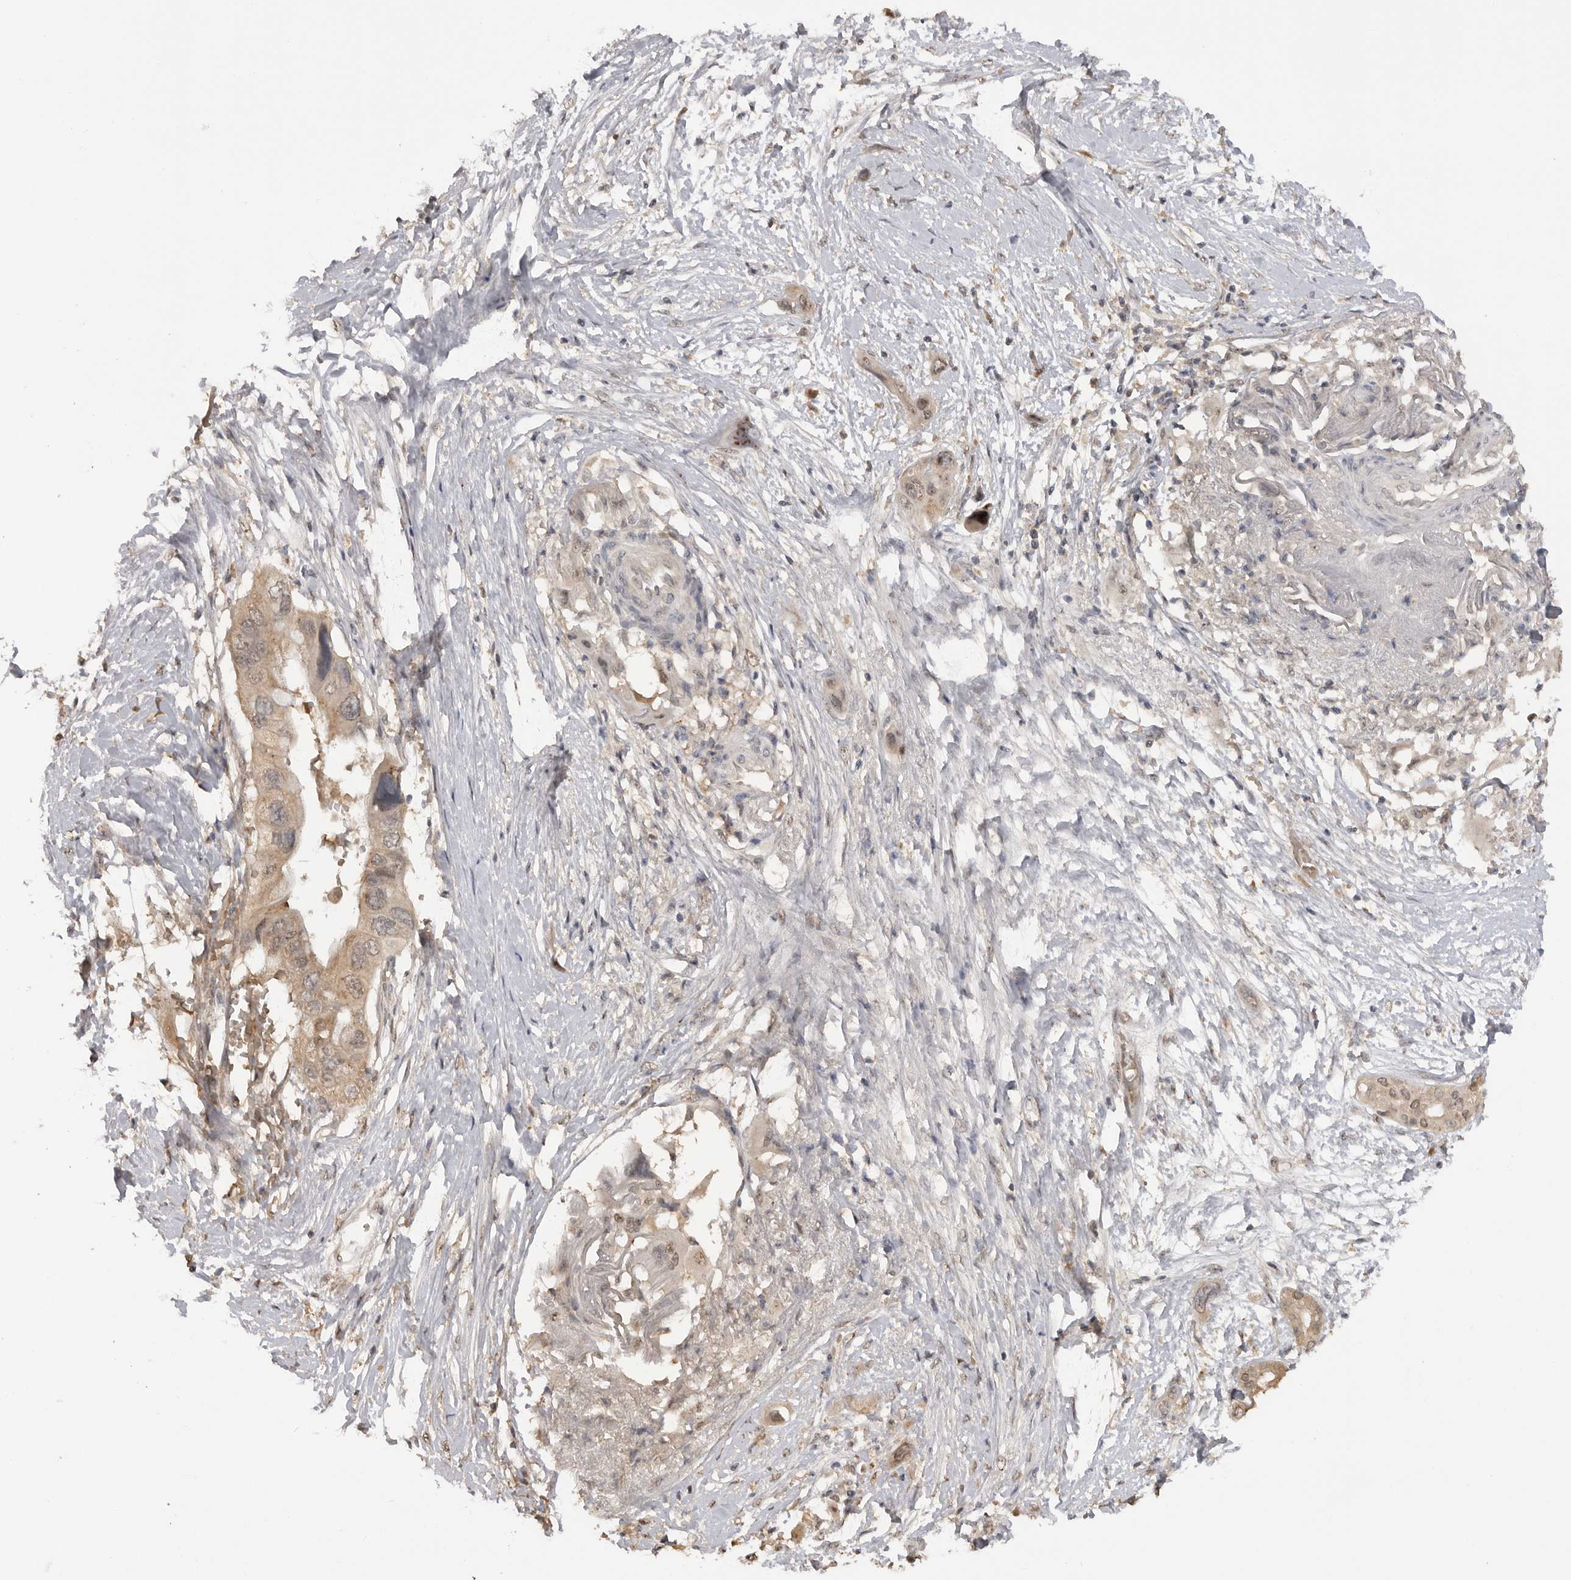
{"staining": {"intensity": "weak", "quantity": "25%-75%", "location": "cytoplasmic/membranous,nuclear"}, "tissue": "pancreatic cancer", "cell_type": "Tumor cells", "image_type": "cancer", "snomed": [{"axis": "morphology", "description": "Adenocarcinoma, NOS"}, {"axis": "topography", "description": "Pancreas"}], "caption": "Tumor cells show weak cytoplasmic/membranous and nuclear expression in approximately 25%-75% of cells in pancreatic cancer (adenocarcinoma).", "gene": "ASPSCR1", "patient": {"sex": "male", "age": 66}}